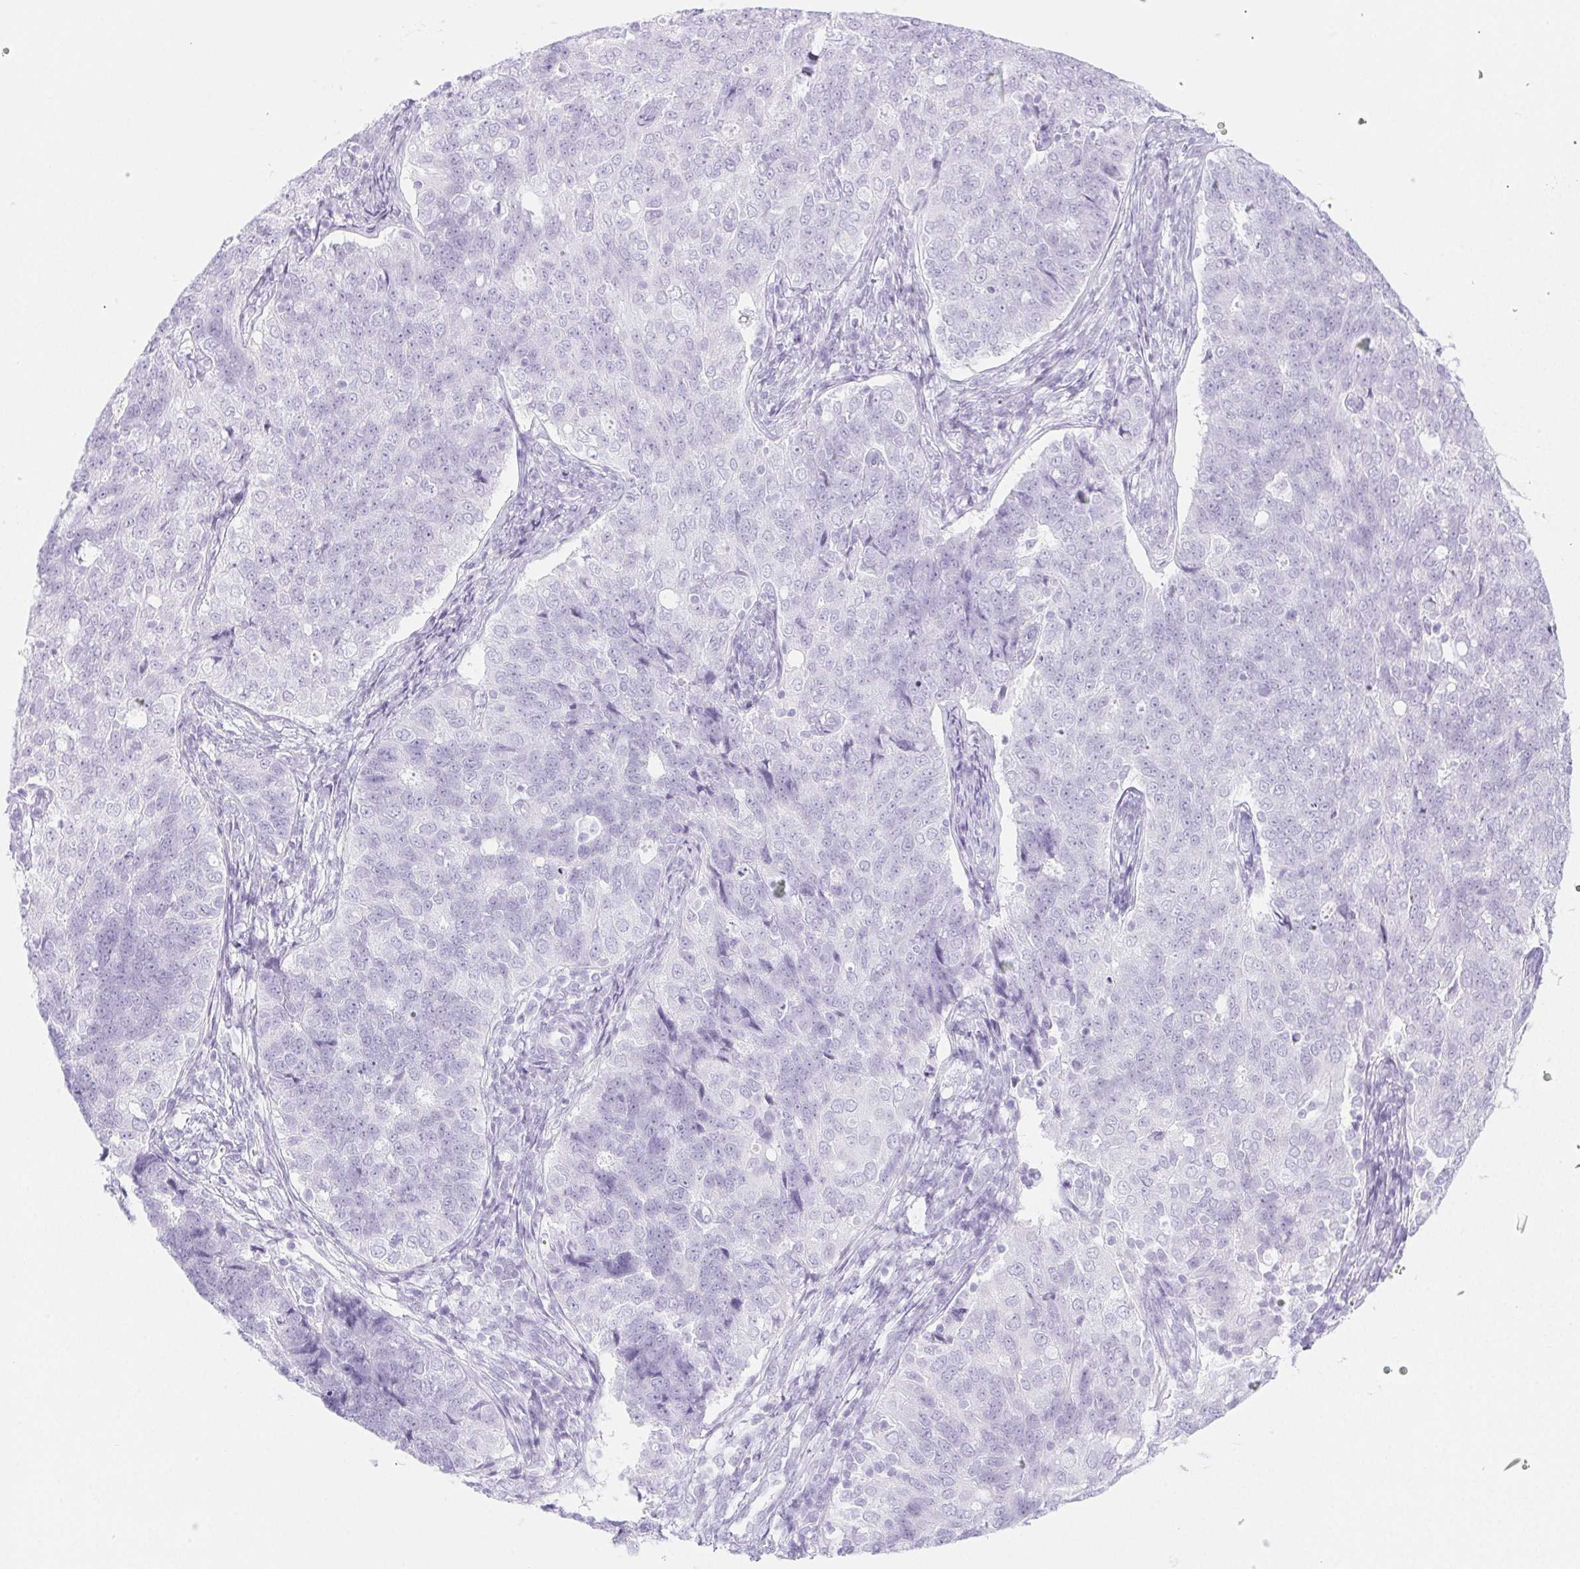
{"staining": {"intensity": "negative", "quantity": "none", "location": "none"}, "tissue": "endometrial cancer", "cell_type": "Tumor cells", "image_type": "cancer", "snomed": [{"axis": "morphology", "description": "Adenocarcinoma, NOS"}, {"axis": "topography", "description": "Endometrium"}], "caption": "A high-resolution histopathology image shows IHC staining of endometrial cancer, which reveals no significant expression in tumor cells. The staining was performed using DAB to visualize the protein expression in brown, while the nuclei were stained in blue with hematoxylin (Magnification: 20x).", "gene": "PI3", "patient": {"sex": "female", "age": 43}}